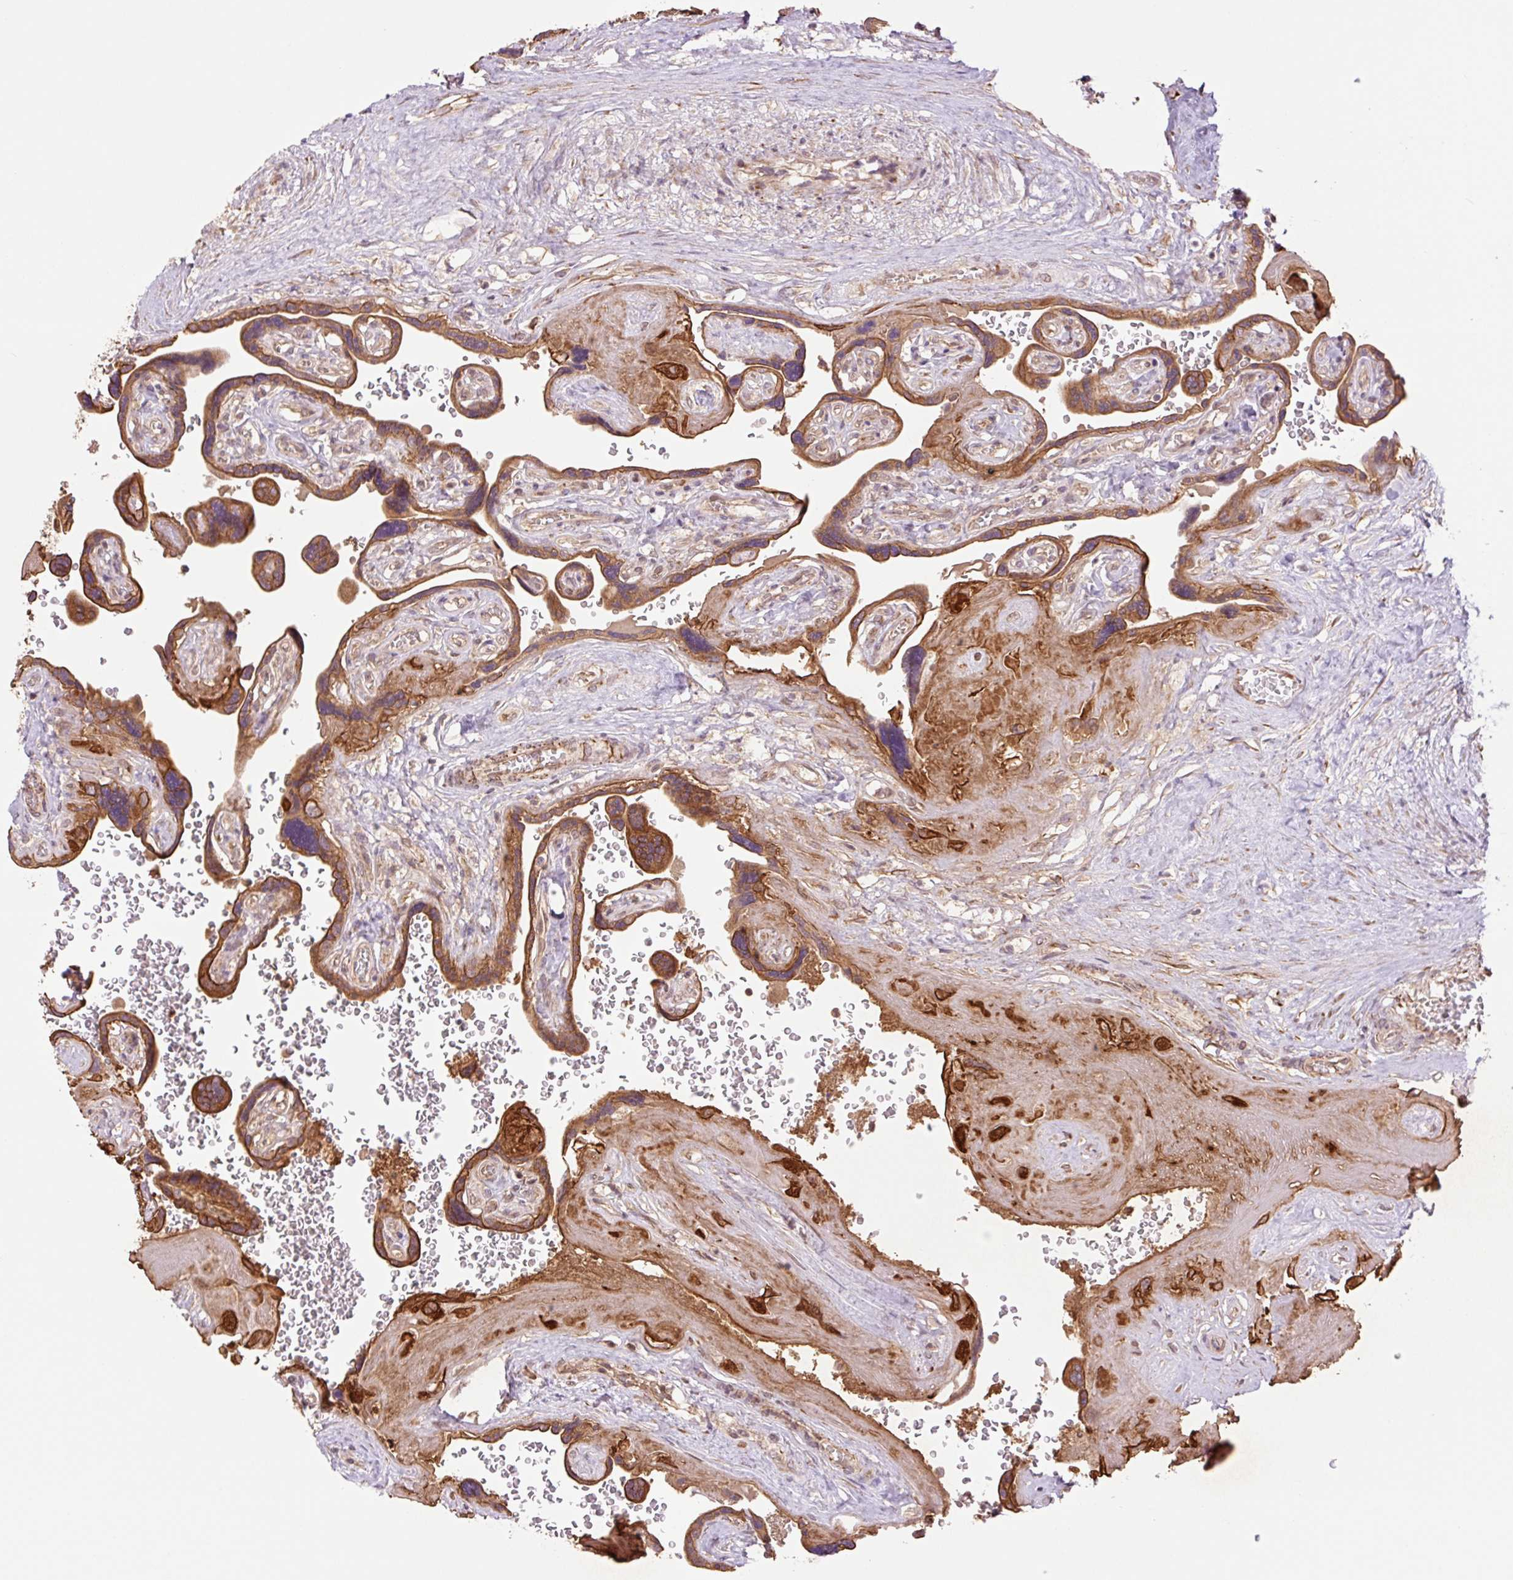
{"staining": {"intensity": "strong", "quantity": ">75%", "location": "cytoplasmic/membranous"}, "tissue": "placenta", "cell_type": "Trophoblastic cells", "image_type": "normal", "snomed": [{"axis": "morphology", "description": "Normal tissue, NOS"}, {"axis": "topography", "description": "Placenta"}], "caption": "Approximately >75% of trophoblastic cells in benign human placenta show strong cytoplasmic/membranous protein staining as visualized by brown immunohistochemical staining.", "gene": "YJU2B", "patient": {"sex": "female", "age": 32}}